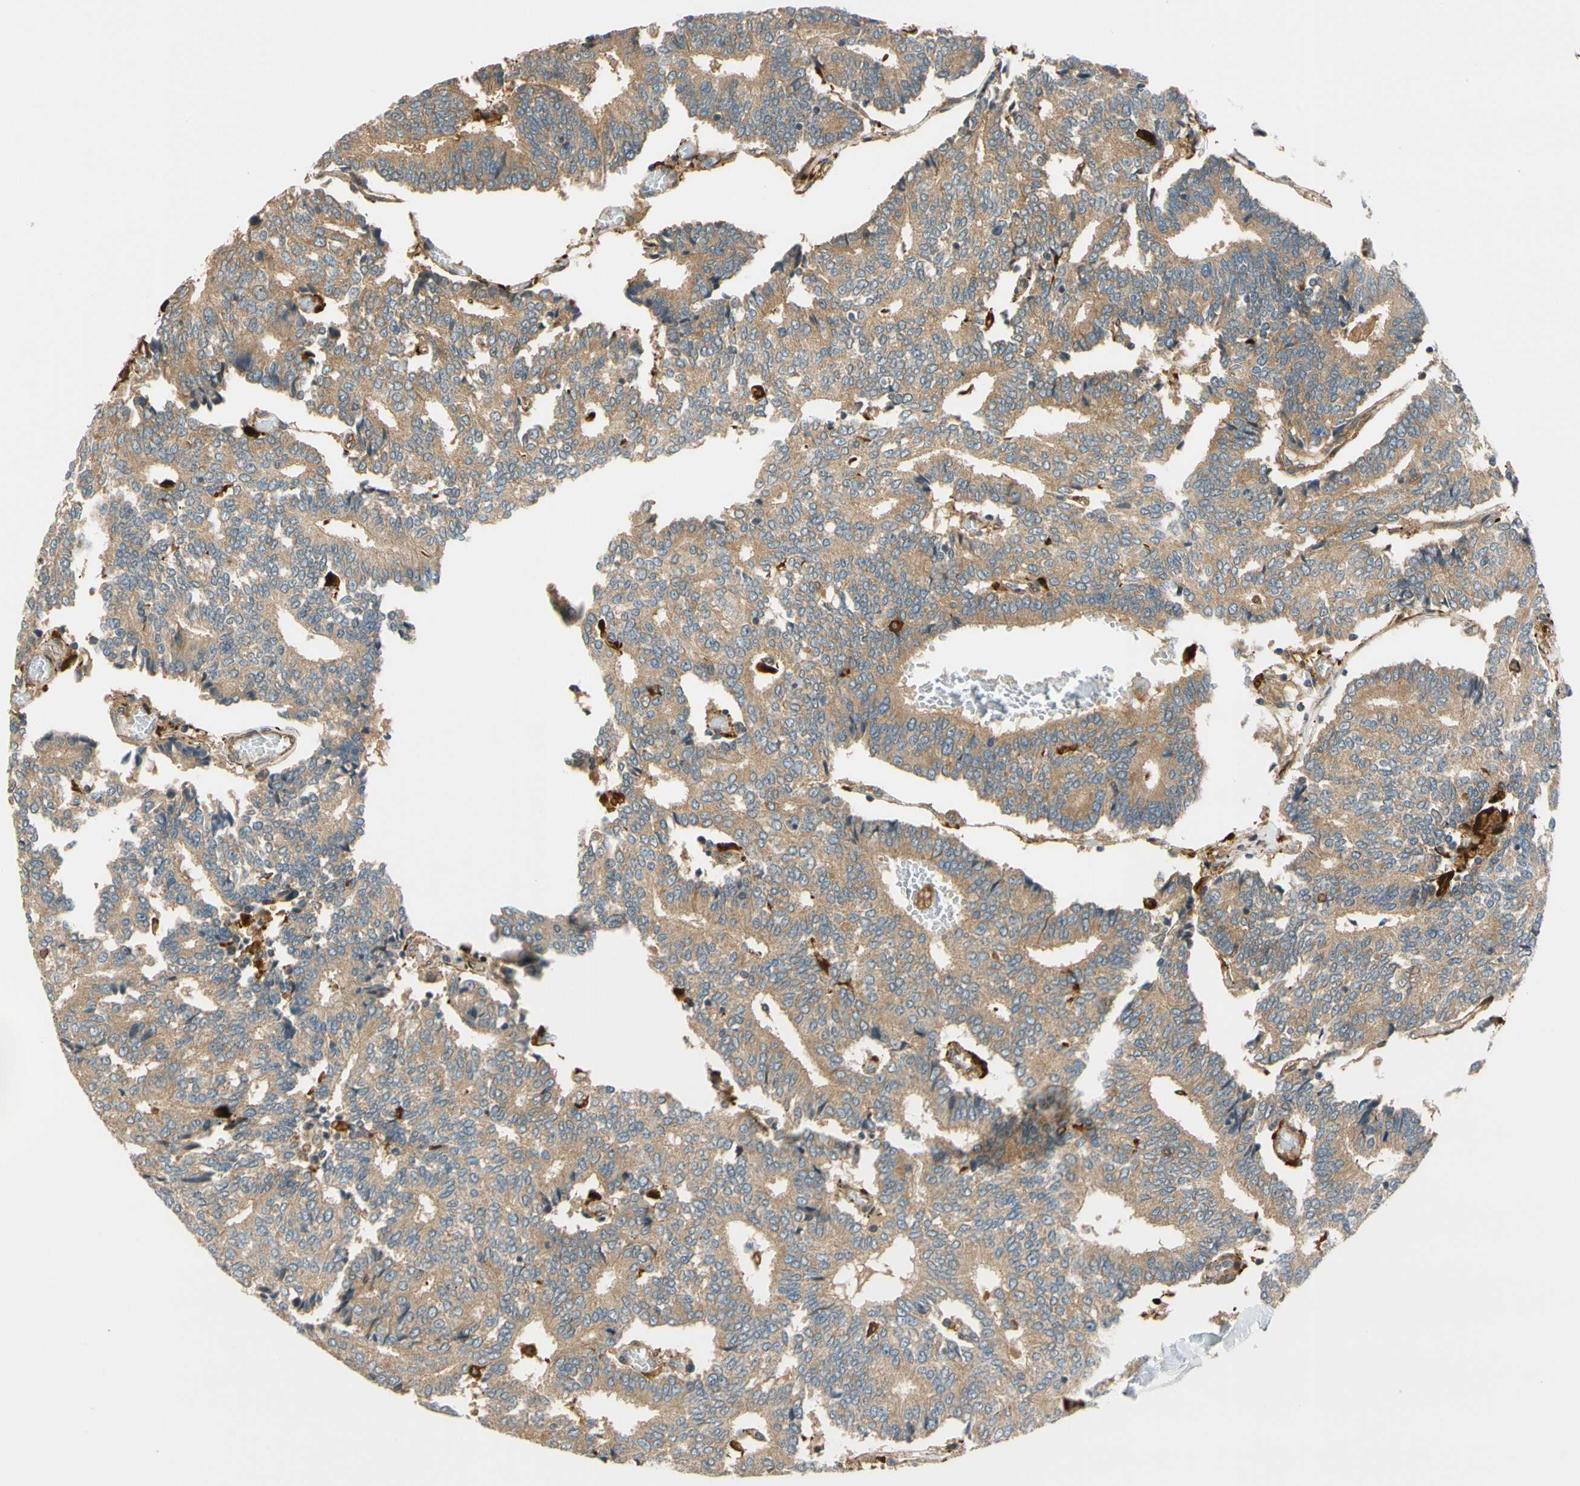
{"staining": {"intensity": "moderate", "quantity": ">75%", "location": "cytoplasmic/membranous"}, "tissue": "prostate cancer", "cell_type": "Tumor cells", "image_type": "cancer", "snomed": [{"axis": "morphology", "description": "Adenocarcinoma, High grade"}, {"axis": "topography", "description": "Prostate"}], "caption": "Immunohistochemistry of human prostate cancer demonstrates medium levels of moderate cytoplasmic/membranous positivity in about >75% of tumor cells.", "gene": "PARP14", "patient": {"sex": "male", "age": 55}}